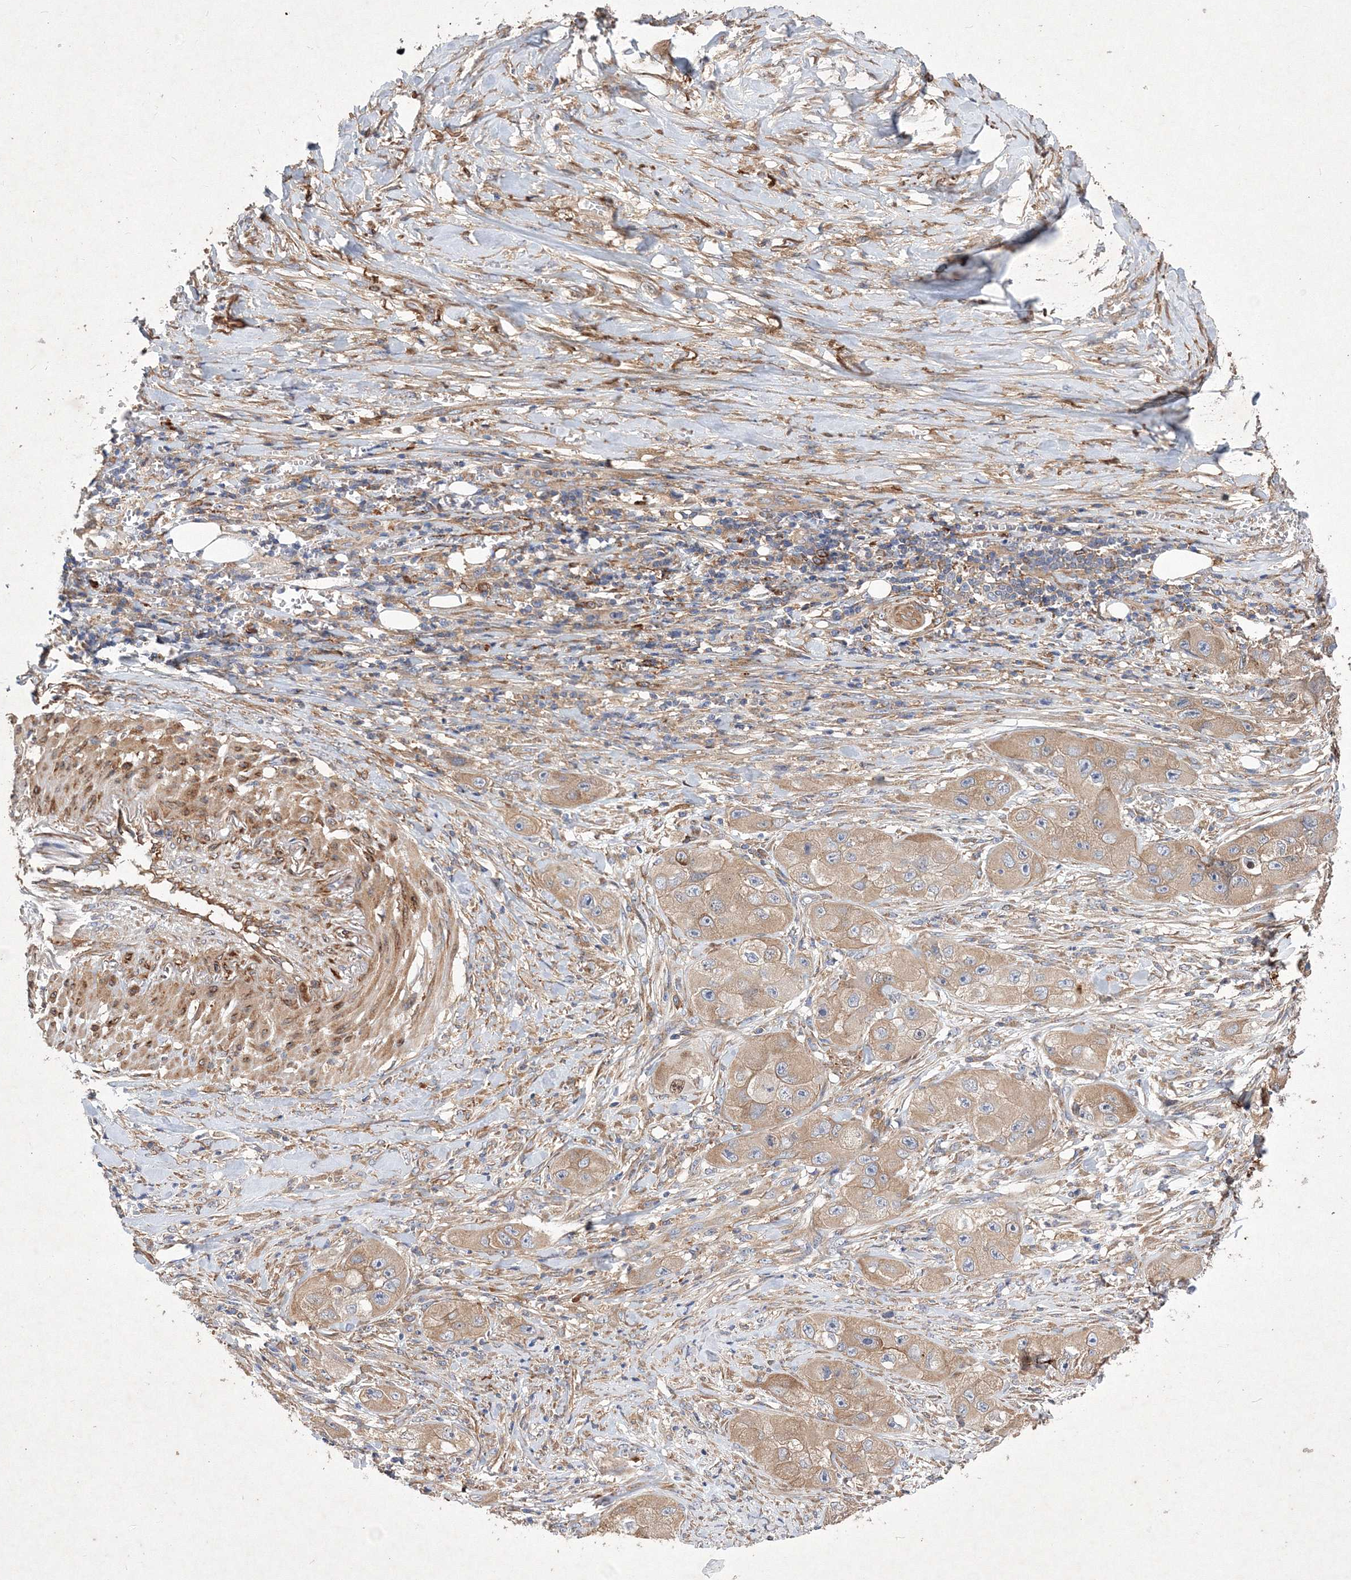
{"staining": {"intensity": "moderate", "quantity": ">75%", "location": "cytoplasmic/membranous"}, "tissue": "skin cancer", "cell_type": "Tumor cells", "image_type": "cancer", "snomed": [{"axis": "morphology", "description": "Squamous cell carcinoma, NOS"}, {"axis": "topography", "description": "Skin"}, {"axis": "topography", "description": "Subcutis"}], "caption": "Immunohistochemistry of human skin squamous cell carcinoma displays medium levels of moderate cytoplasmic/membranous staining in about >75% of tumor cells.", "gene": "SNX18", "patient": {"sex": "male", "age": 73}}